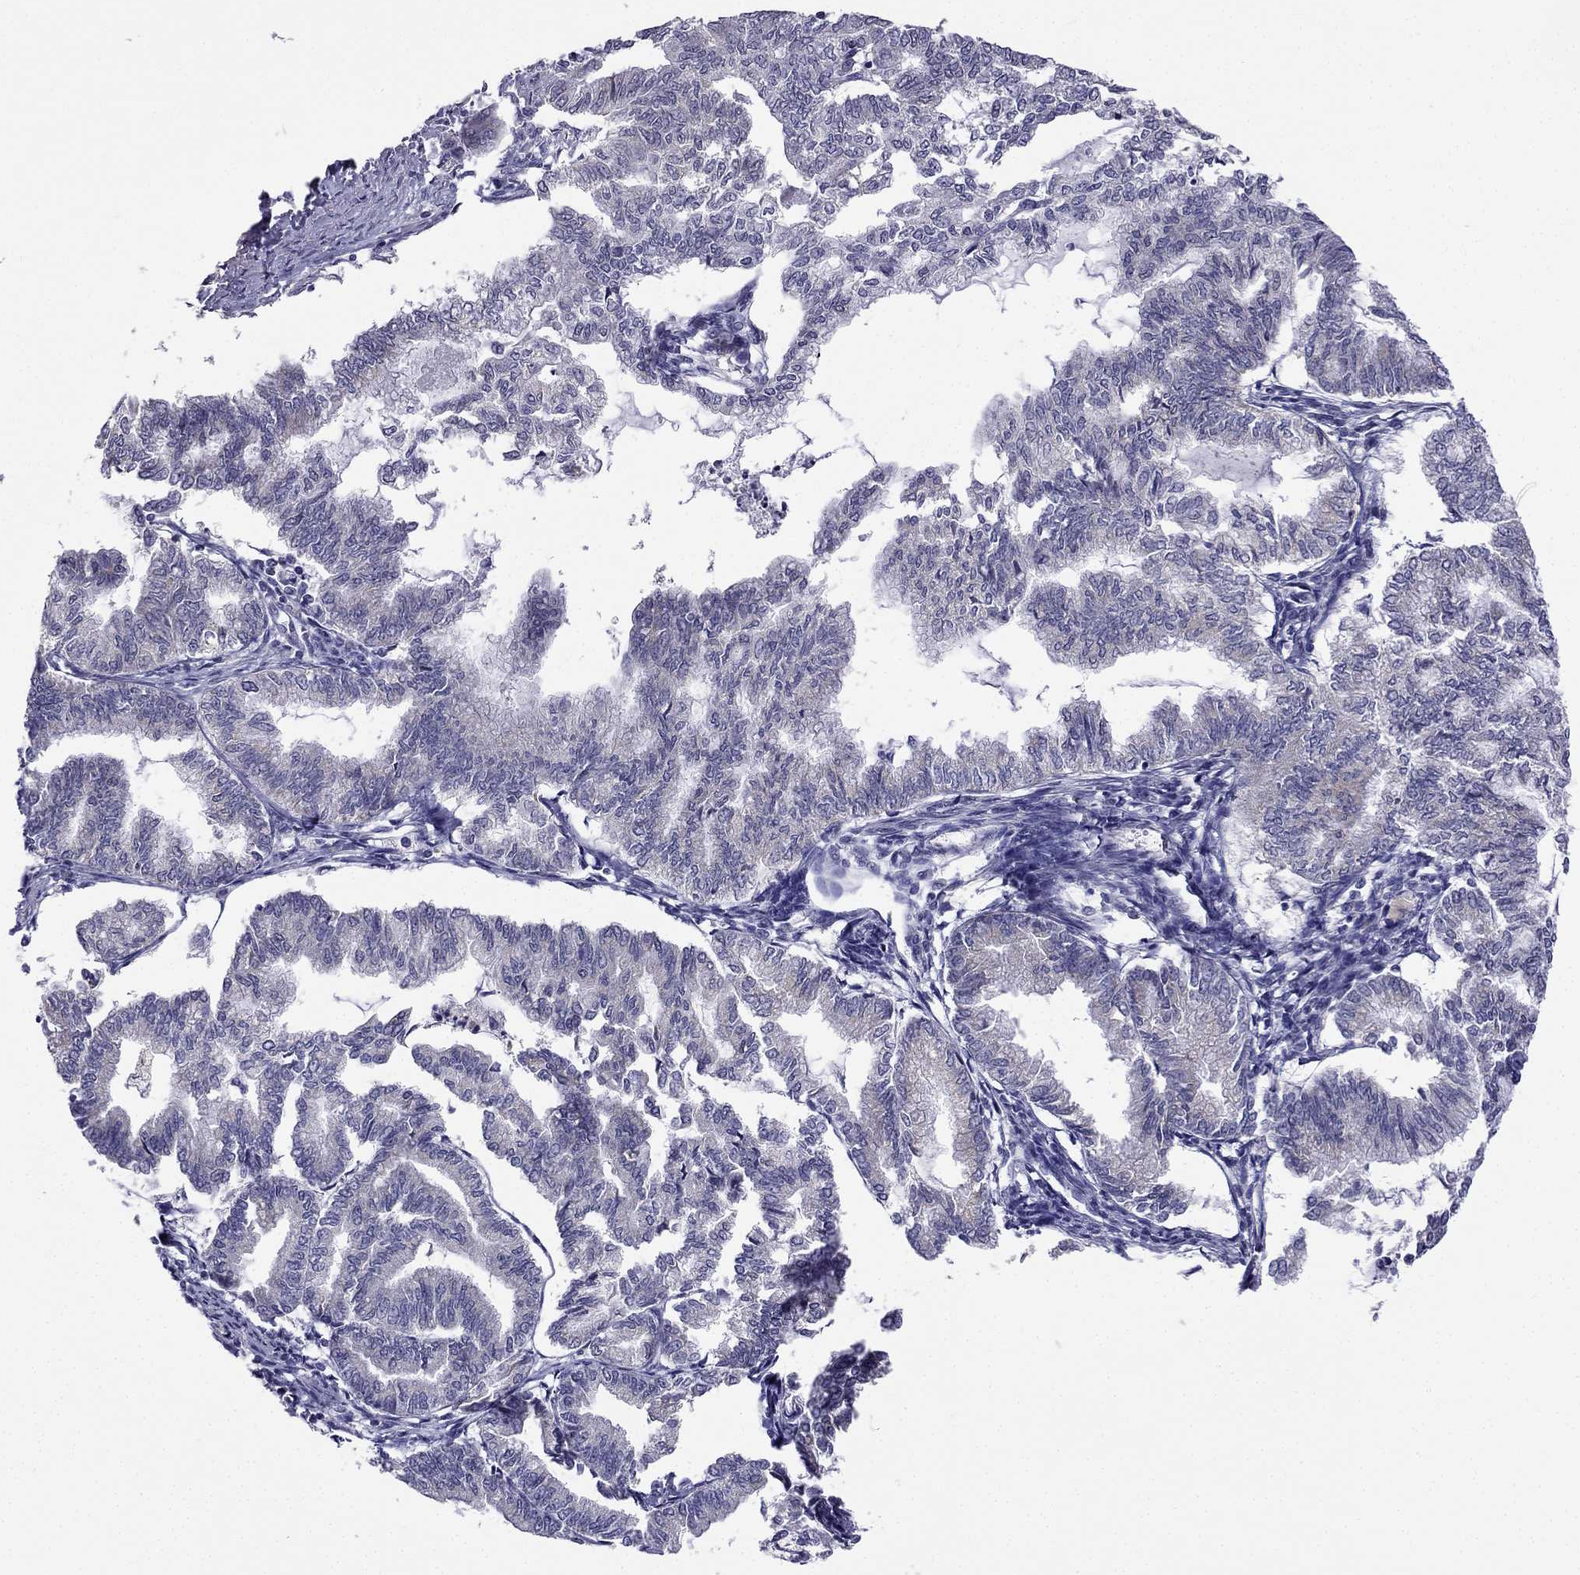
{"staining": {"intensity": "negative", "quantity": "none", "location": "none"}, "tissue": "endometrial cancer", "cell_type": "Tumor cells", "image_type": "cancer", "snomed": [{"axis": "morphology", "description": "Adenocarcinoma, NOS"}, {"axis": "topography", "description": "Endometrium"}], "caption": "Image shows no protein staining in tumor cells of adenocarcinoma (endometrial) tissue.", "gene": "C5orf49", "patient": {"sex": "female", "age": 79}}